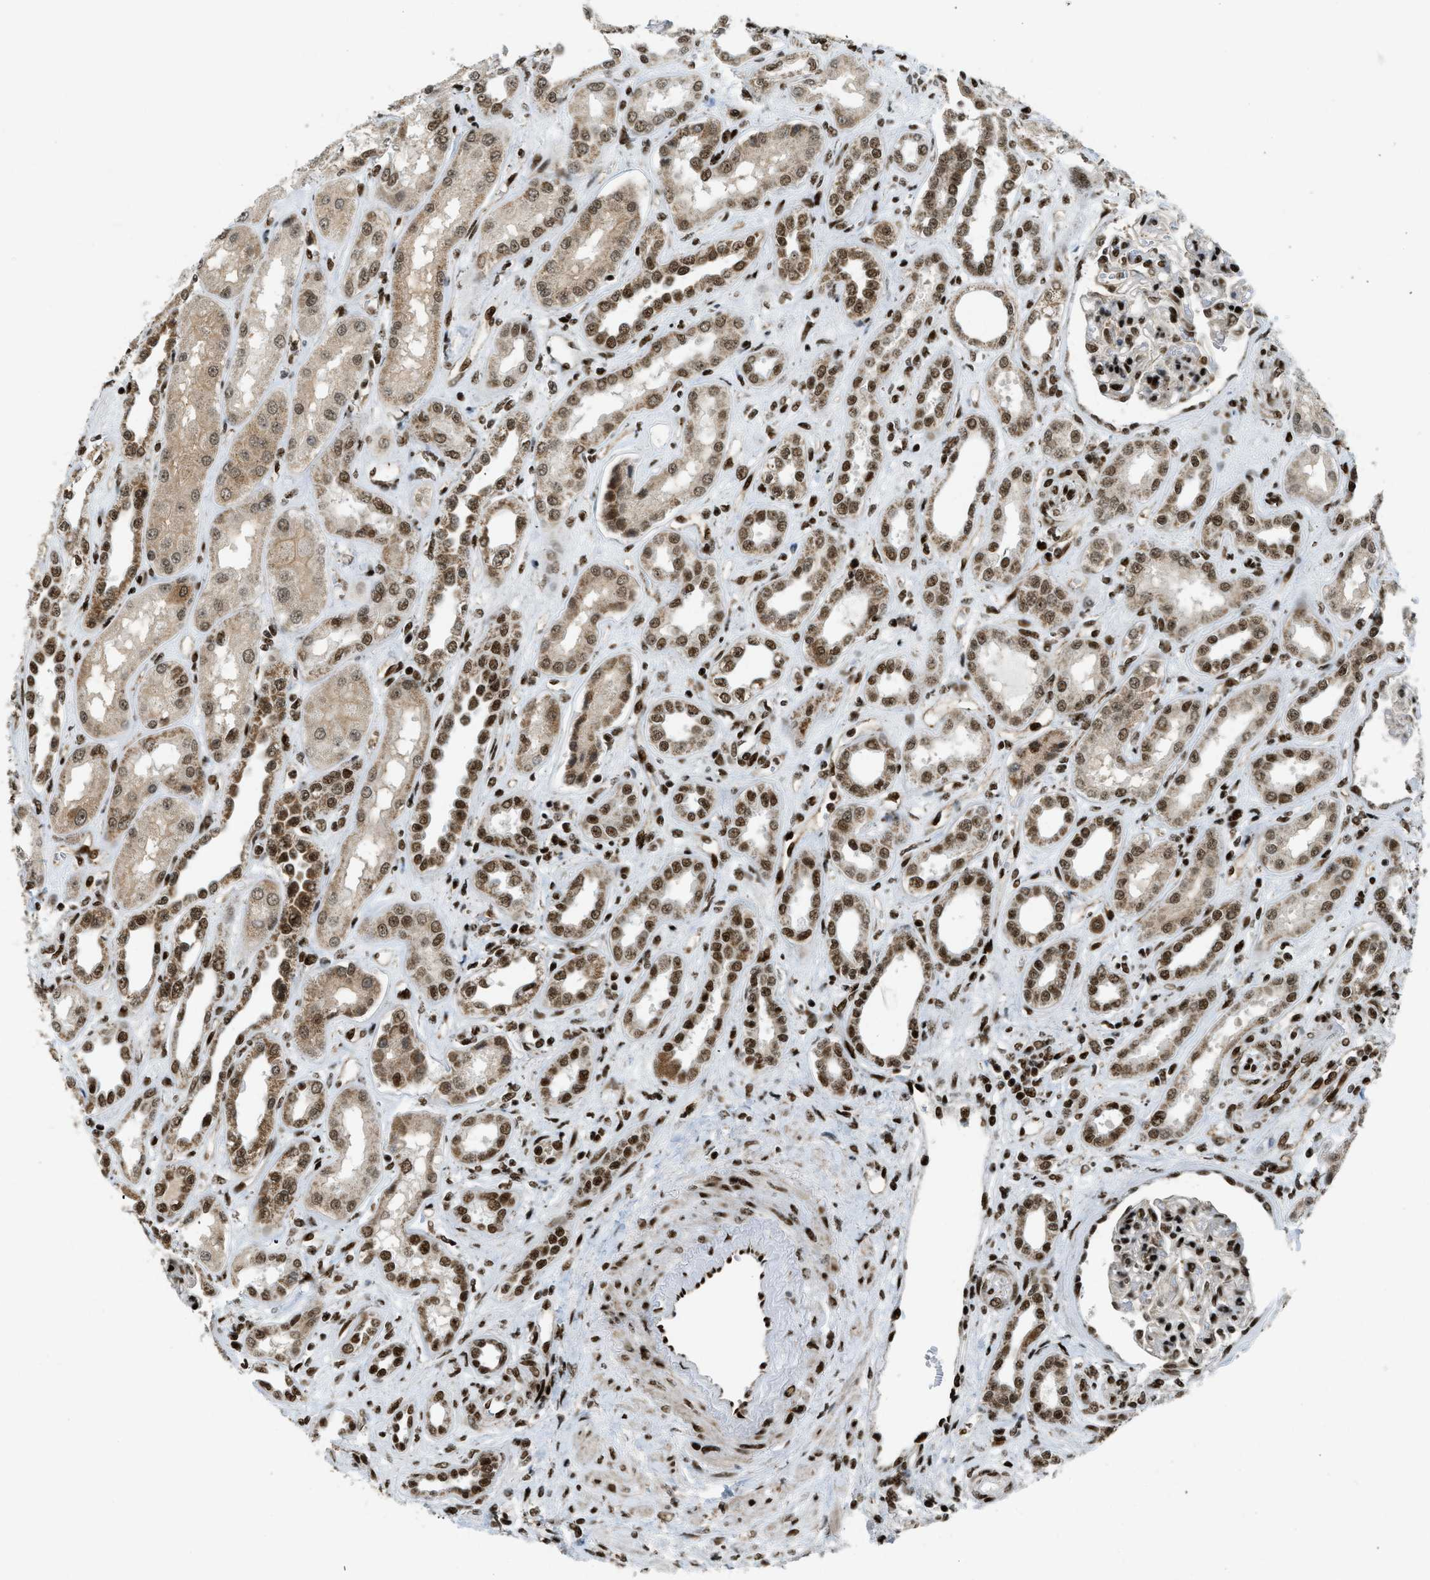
{"staining": {"intensity": "strong", "quantity": ">75%", "location": "nuclear"}, "tissue": "kidney", "cell_type": "Cells in glomeruli", "image_type": "normal", "snomed": [{"axis": "morphology", "description": "Normal tissue, NOS"}, {"axis": "topography", "description": "Kidney"}], "caption": "A photomicrograph of human kidney stained for a protein displays strong nuclear brown staining in cells in glomeruli. The staining is performed using DAB brown chromogen to label protein expression. The nuclei are counter-stained blue using hematoxylin.", "gene": "GABPB1", "patient": {"sex": "male", "age": 59}}